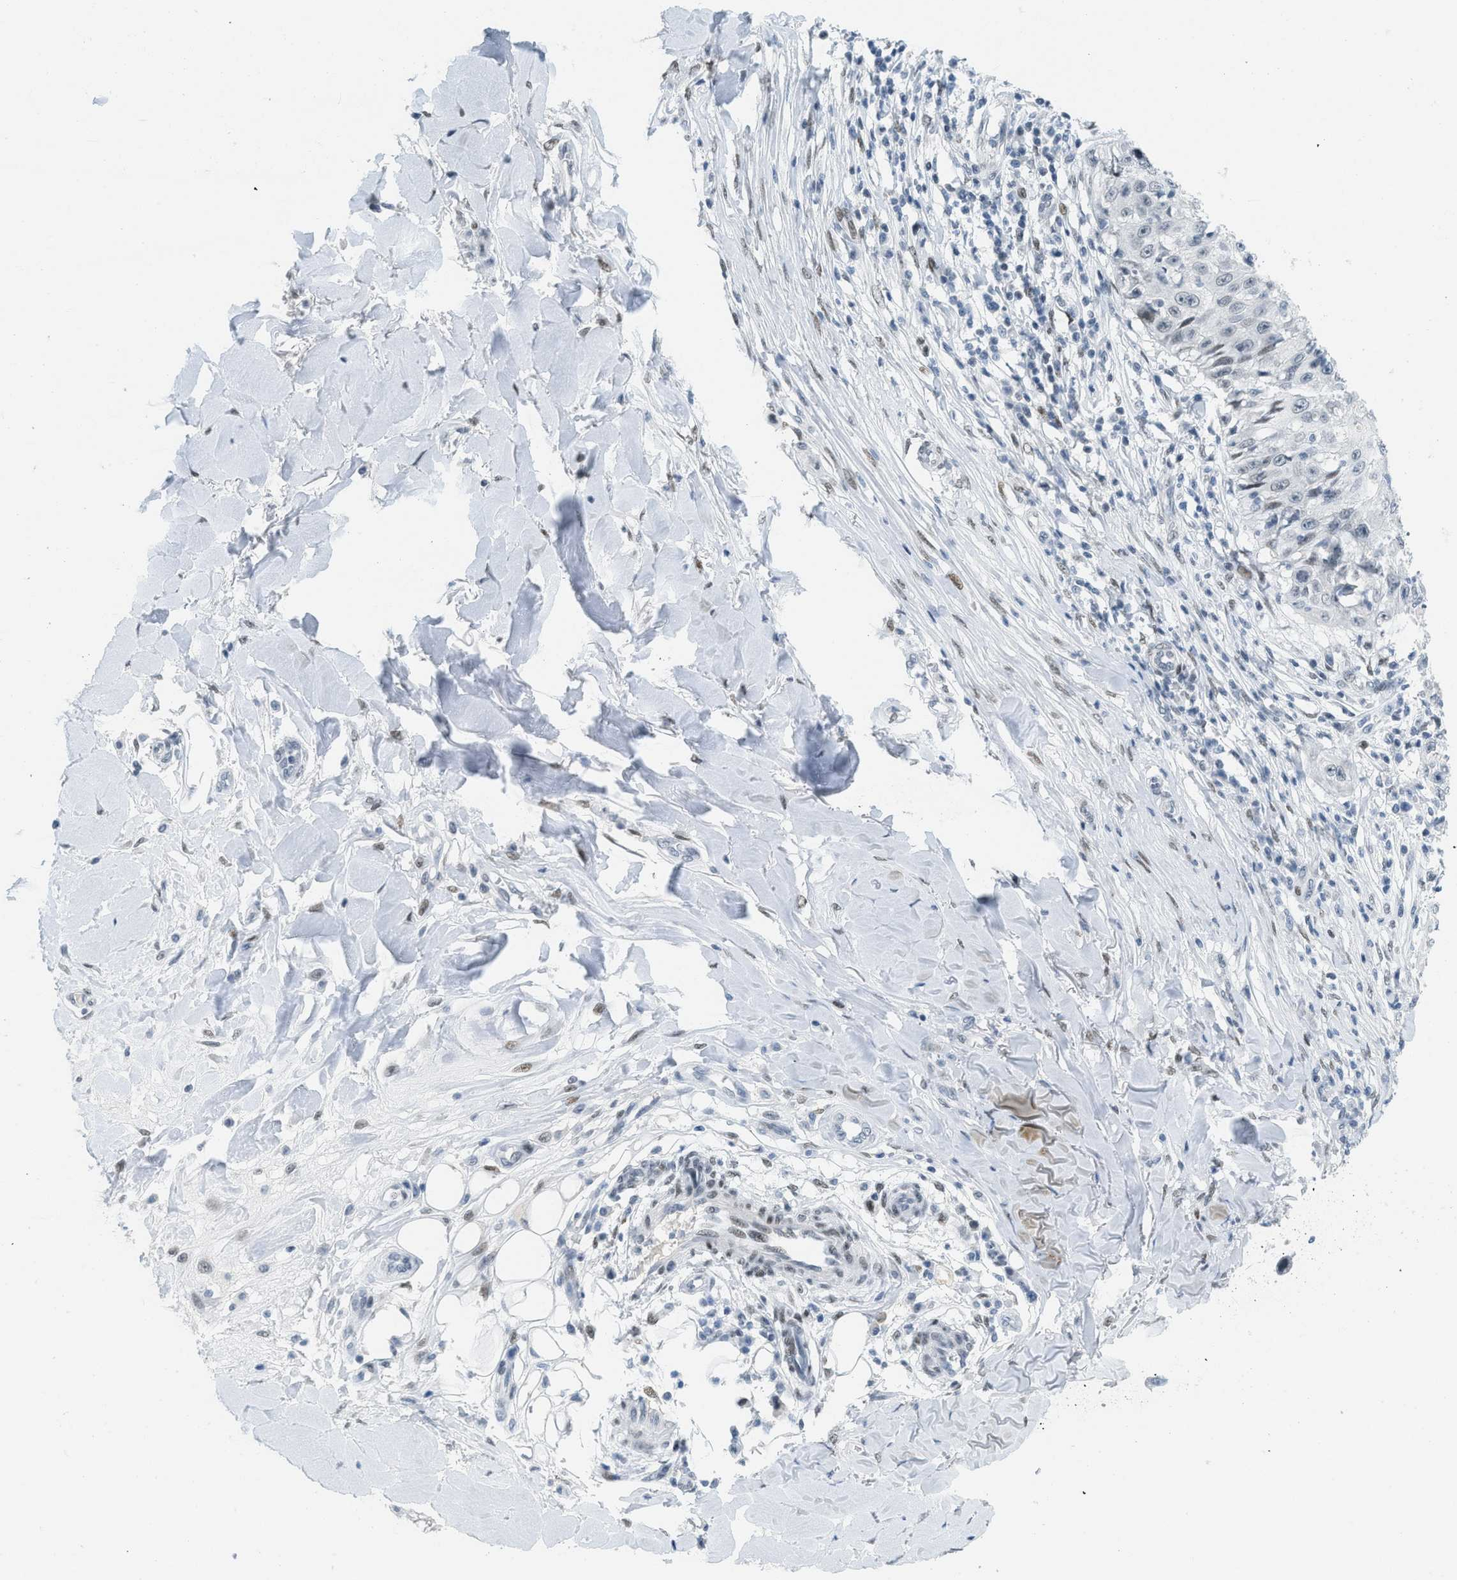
{"staining": {"intensity": "negative", "quantity": "none", "location": "none"}, "tissue": "skin cancer", "cell_type": "Tumor cells", "image_type": "cancer", "snomed": [{"axis": "morphology", "description": "Squamous cell carcinoma, NOS"}, {"axis": "topography", "description": "Skin"}], "caption": "Human squamous cell carcinoma (skin) stained for a protein using immunohistochemistry (IHC) exhibits no positivity in tumor cells.", "gene": "PBX1", "patient": {"sex": "male", "age": 86}}